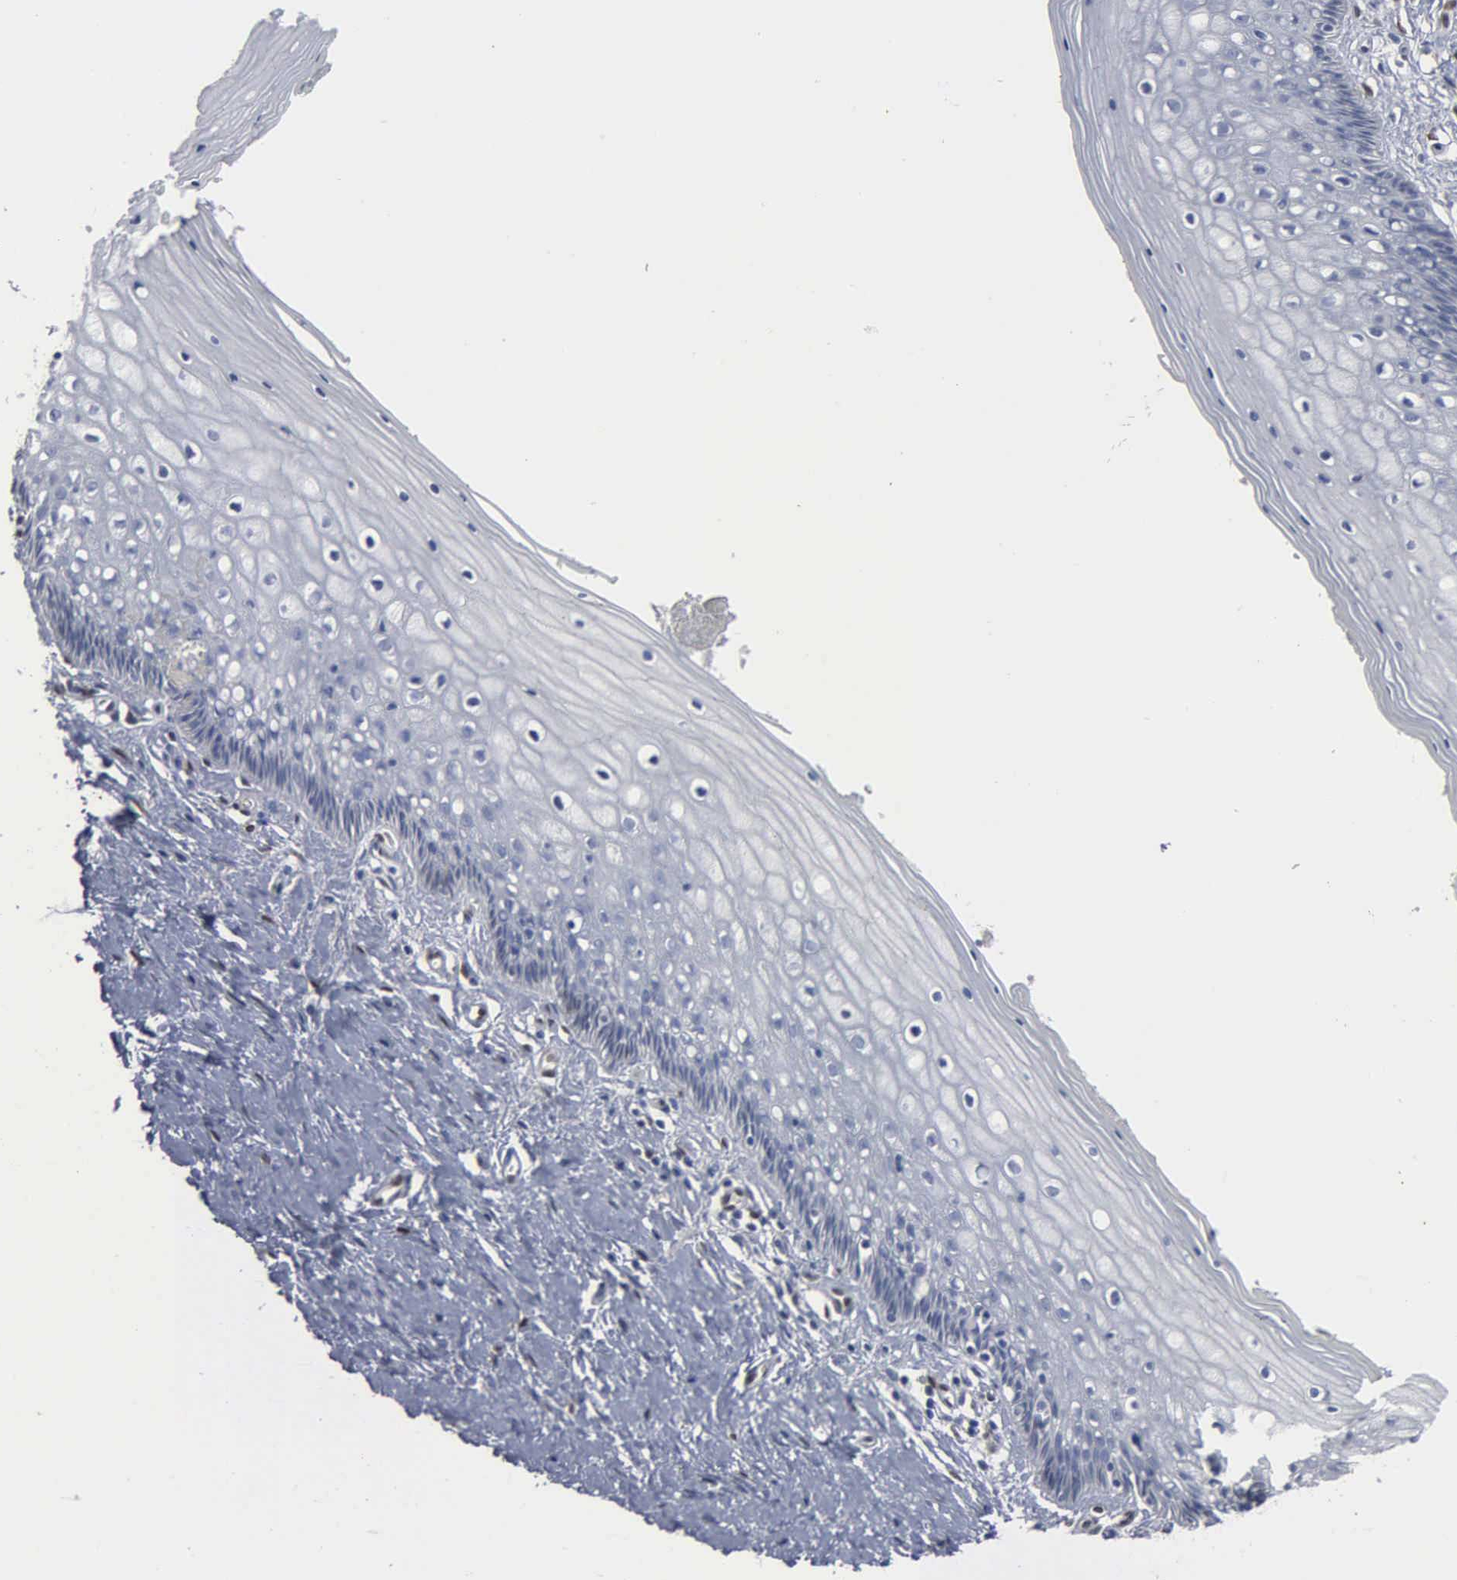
{"staining": {"intensity": "negative", "quantity": "none", "location": "none"}, "tissue": "vagina", "cell_type": "Squamous epithelial cells", "image_type": "normal", "snomed": [{"axis": "morphology", "description": "Normal tissue, NOS"}, {"axis": "topography", "description": "Vagina"}], "caption": "This photomicrograph is of benign vagina stained with immunohistochemistry (IHC) to label a protein in brown with the nuclei are counter-stained blue. There is no expression in squamous epithelial cells. The staining was performed using DAB to visualize the protein expression in brown, while the nuclei were stained in blue with hematoxylin (Magnification: 20x).", "gene": "FGF2", "patient": {"sex": "female", "age": 46}}